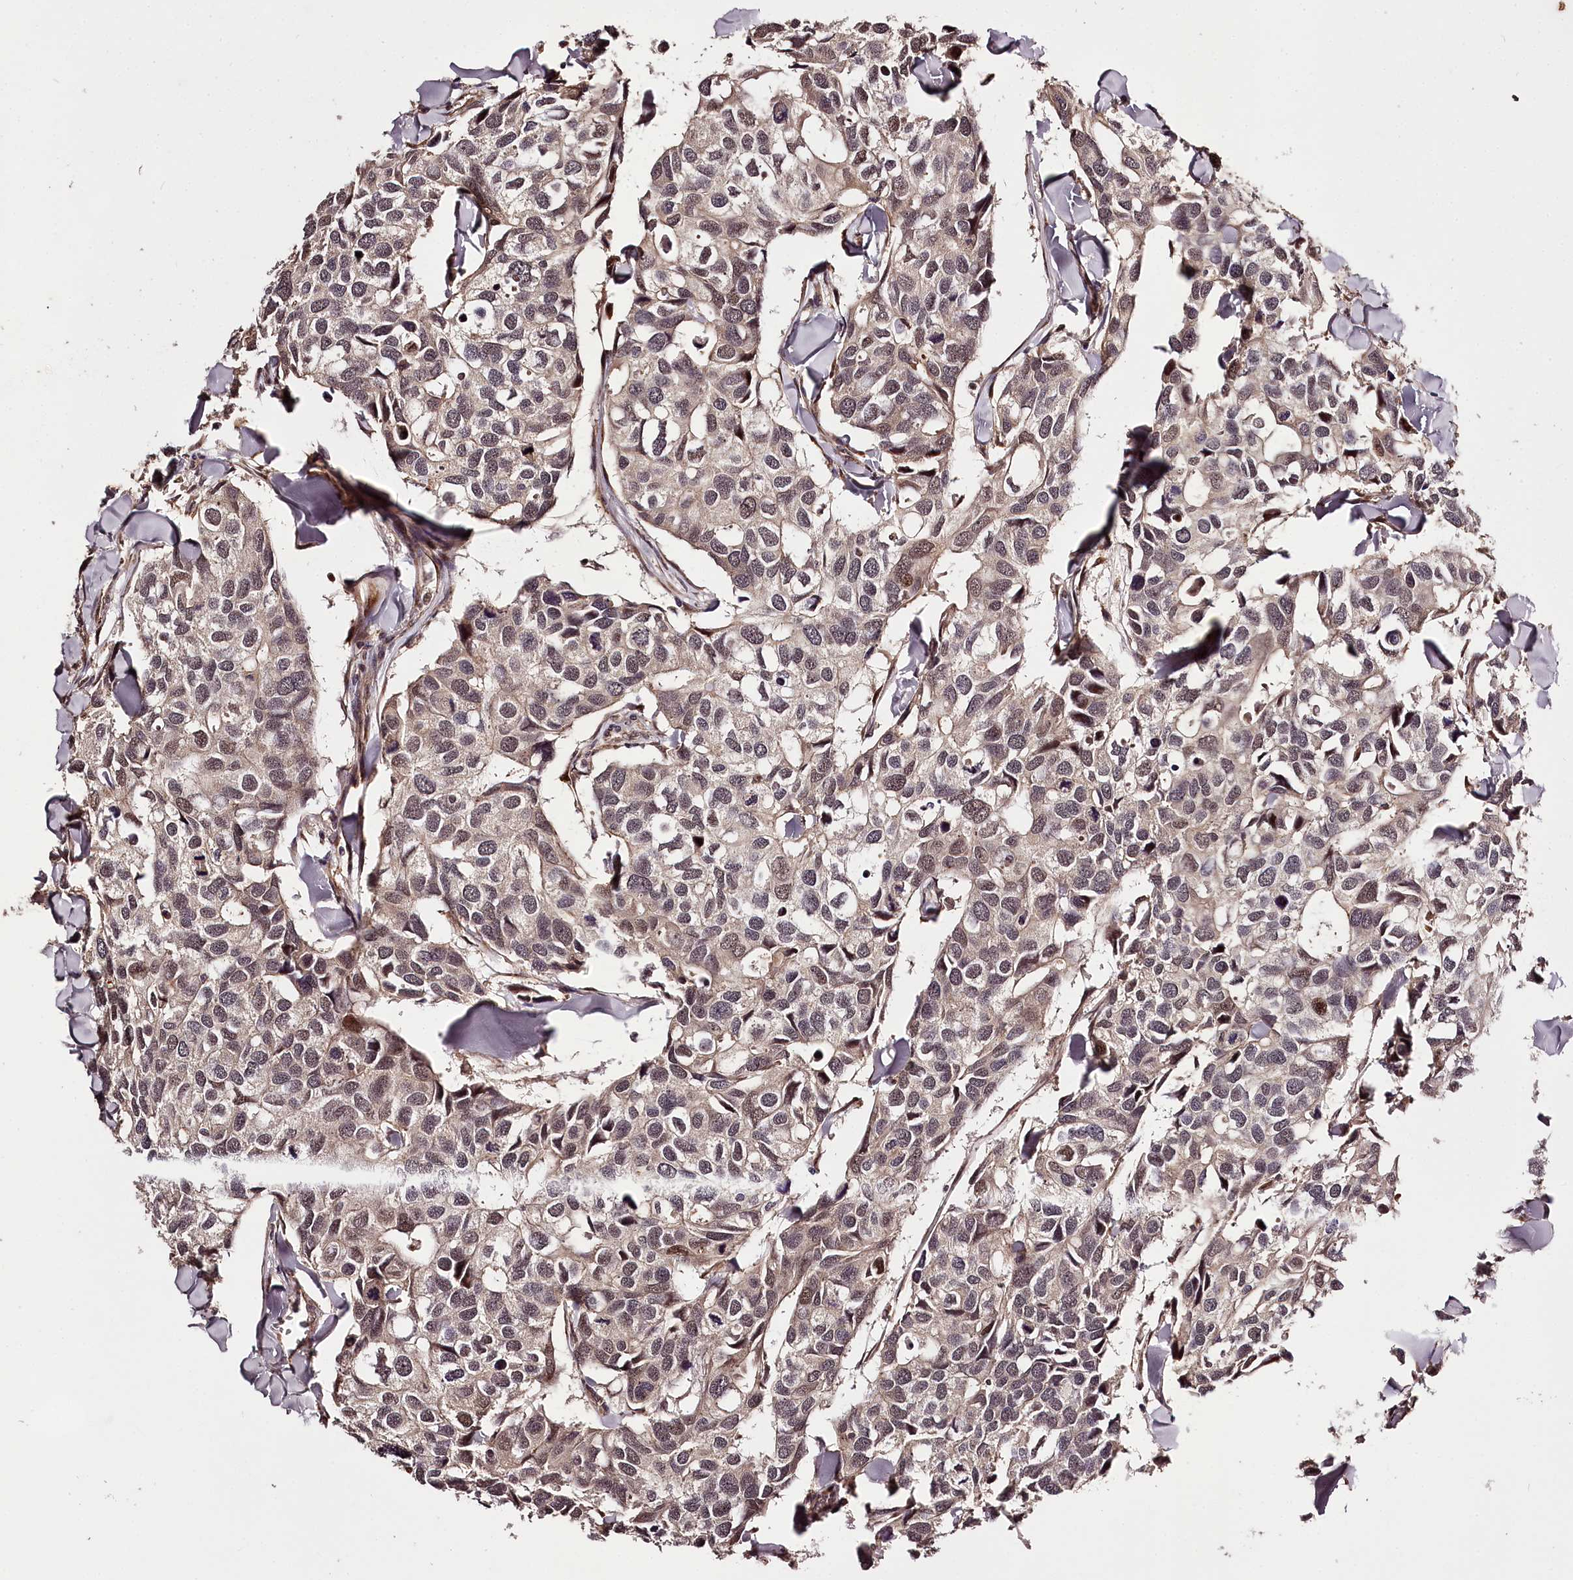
{"staining": {"intensity": "moderate", "quantity": "<25%", "location": "nuclear"}, "tissue": "breast cancer", "cell_type": "Tumor cells", "image_type": "cancer", "snomed": [{"axis": "morphology", "description": "Duct carcinoma"}, {"axis": "topography", "description": "Breast"}], "caption": "This is an image of immunohistochemistry staining of breast cancer, which shows moderate positivity in the nuclear of tumor cells.", "gene": "MAML3", "patient": {"sex": "female", "age": 83}}